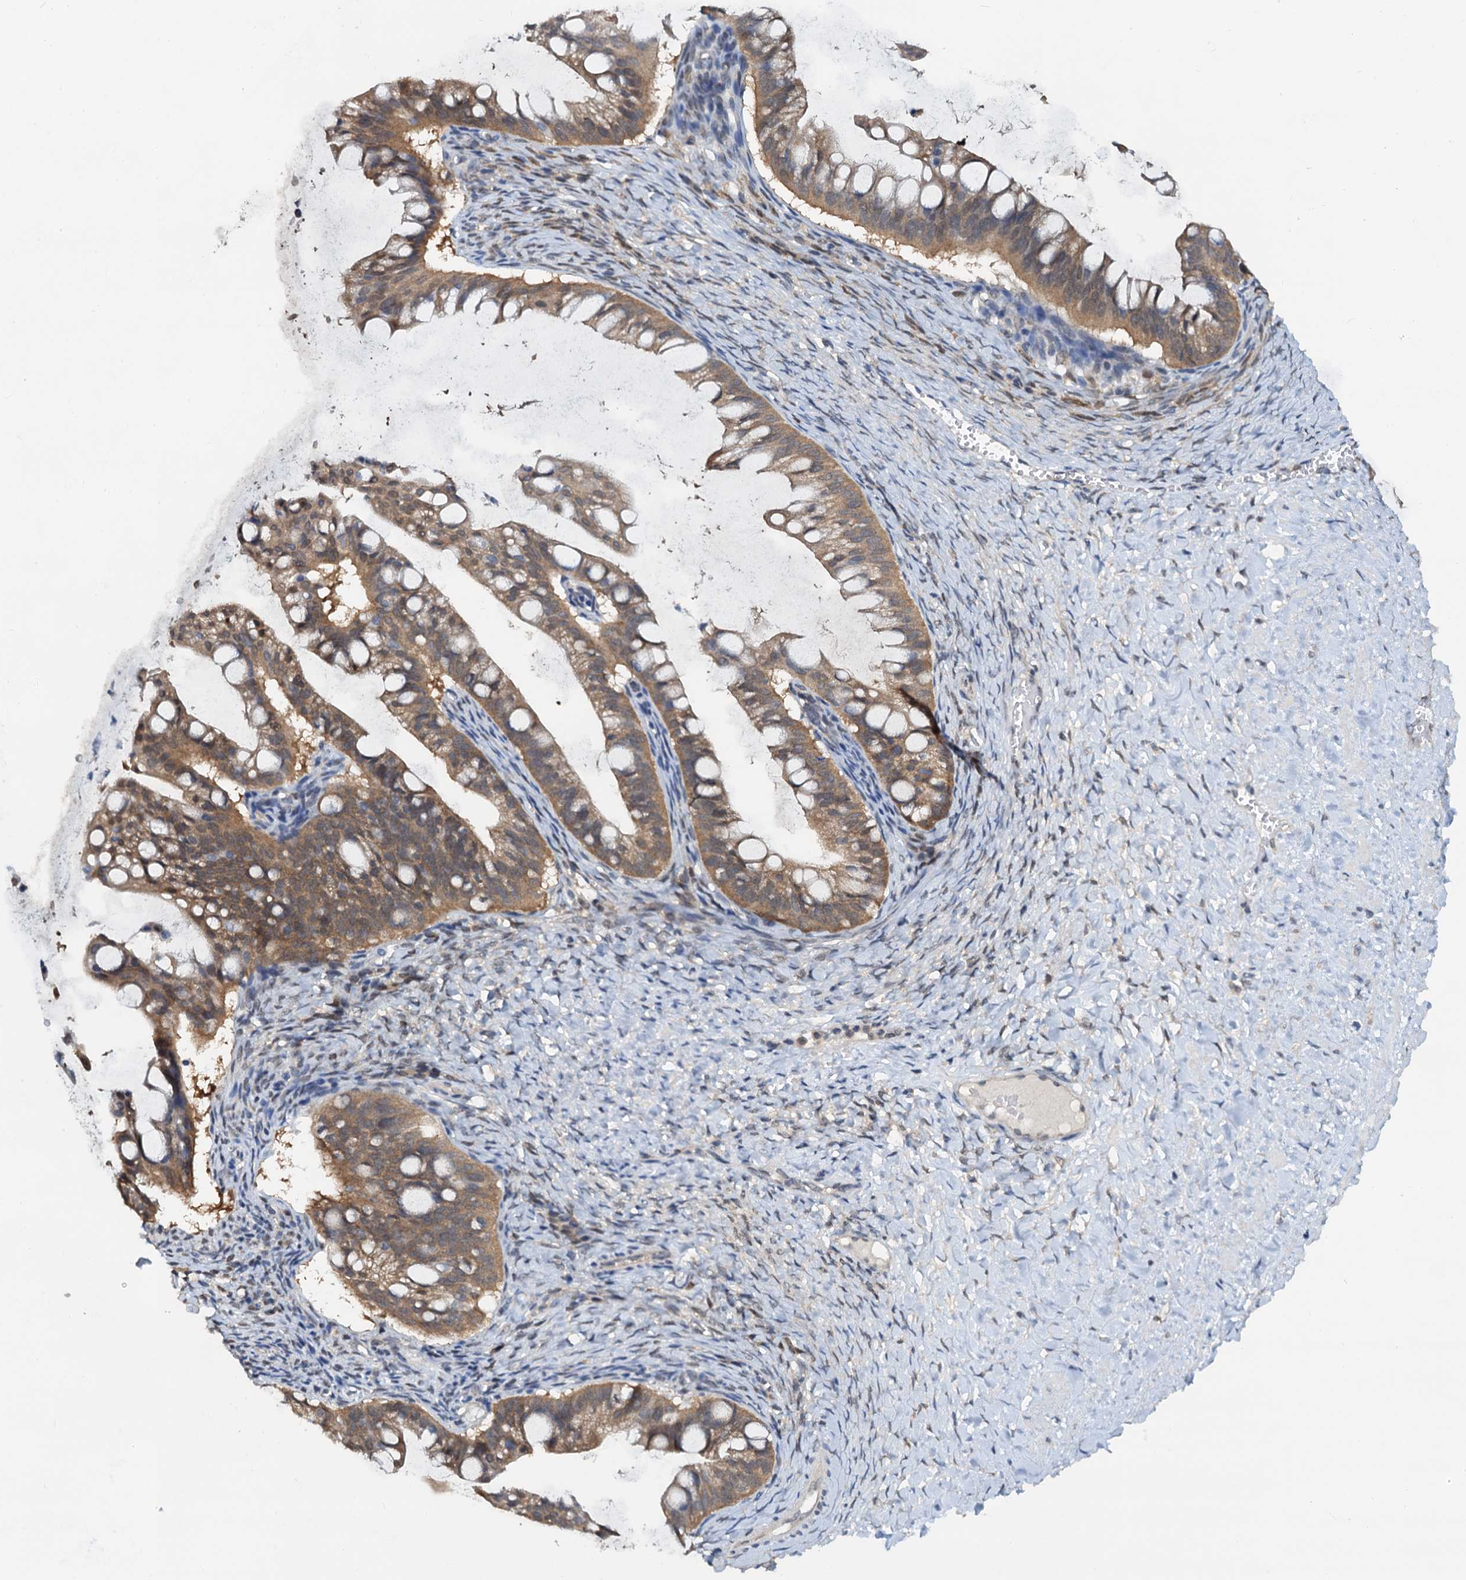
{"staining": {"intensity": "moderate", "quantity": ">75%", "location": "cytoplasmic/membranous"}, "tissue": "ovarian cancer", "cell_type": "Tumor cells", "image_type": "cancer", "snomed": [{"axis": "morphology", "description": "Cystadenocarcinoma, mucinous, NOS"}, {"axis": "topography", "description": "Ovary"}], "caption": "Immunohistochemical staining of ovarian cancer (mucinous cystadenocarcinoma) displays moderate cytoplasmic/membranous protein positivity in about >75% of tumor cells.", "gene": "PTGES3", "patient": {"sex": "female", "age": 73}}